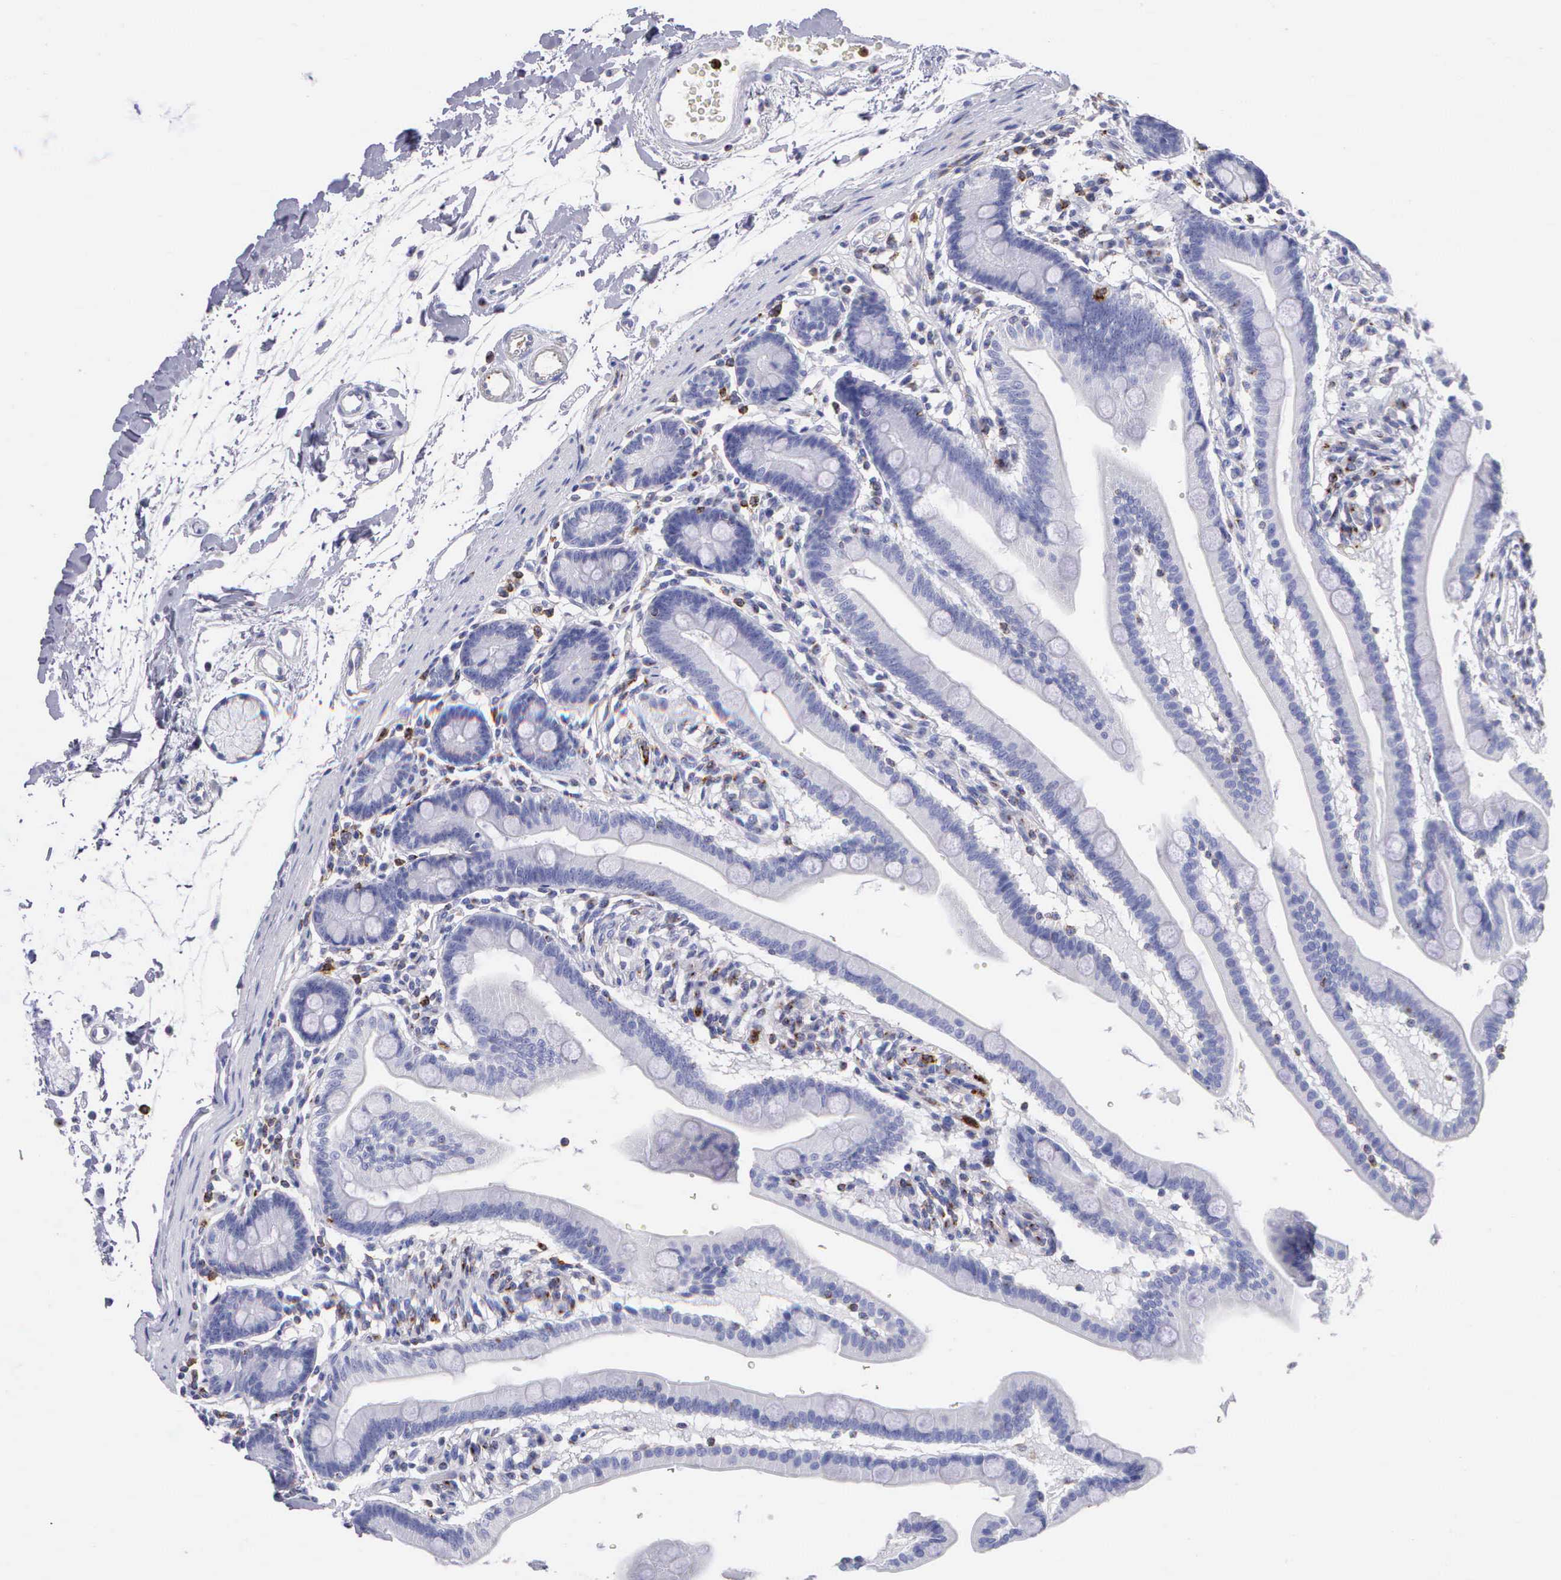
{"staining": {"intensity": "negative", "quantity": "none", "location": "none"}, "tissue": "duodenum", "cell_type": "Glandular cells", "image_type": "normal", "snomed": [{"axis": "morphology", "description": "Normal tissue, NOS"}, {"axis": "topography", "description": "Duodenum"}], "caption": "Human duodenum stained for a protein using immunohistochemistry reveals no staining in glandular cells.", "gene": "SRGN", "patient": {"sex": "female", "age": 77}}